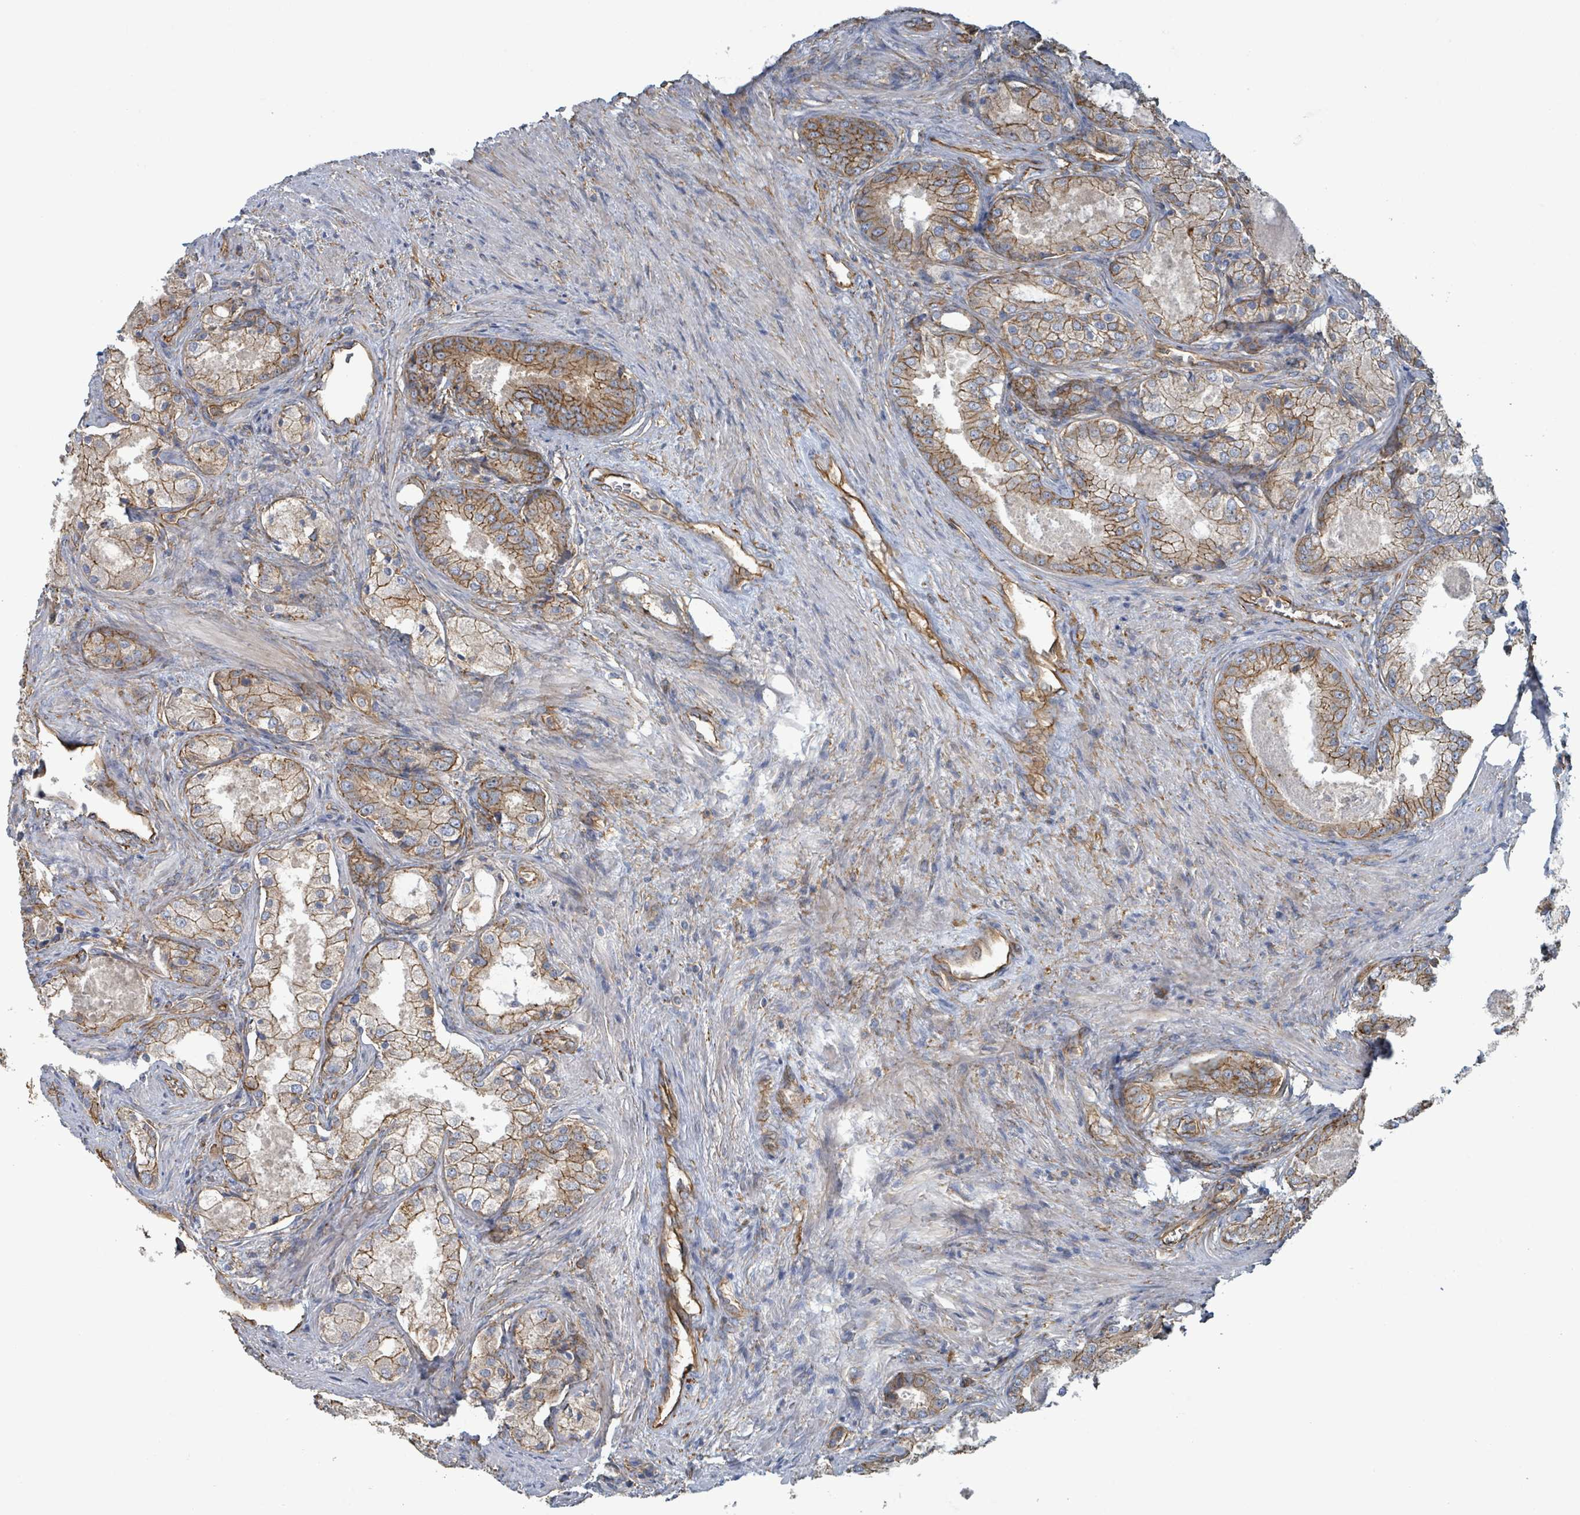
{"staining": {"intensity": "moderate", "quantity": "25%-75%", "location": "cytoplasmic/membranous"}, "tissue": "prostate cancer", "cell_type": "Tumor cells", "image_type": "cancer", "snomed": [{"axis": "morphology", "description": "Adenocarcinoma, Low grade"}, {"axis": "topography", "description": "Prostate"}], "caption": "Protein staining of prostate adenocarcinoma (low-grade) tissue demonstrates moderate cytoplasmic/membranous positivity in approximately 25%-75% of tumor cells. Using DAB (brown) and hematoxylin (blue) stains, captured at high magnification using brightfield microscopy.", "gene": "LDOC1", "patient": {"sex": "male", "age": 68}}